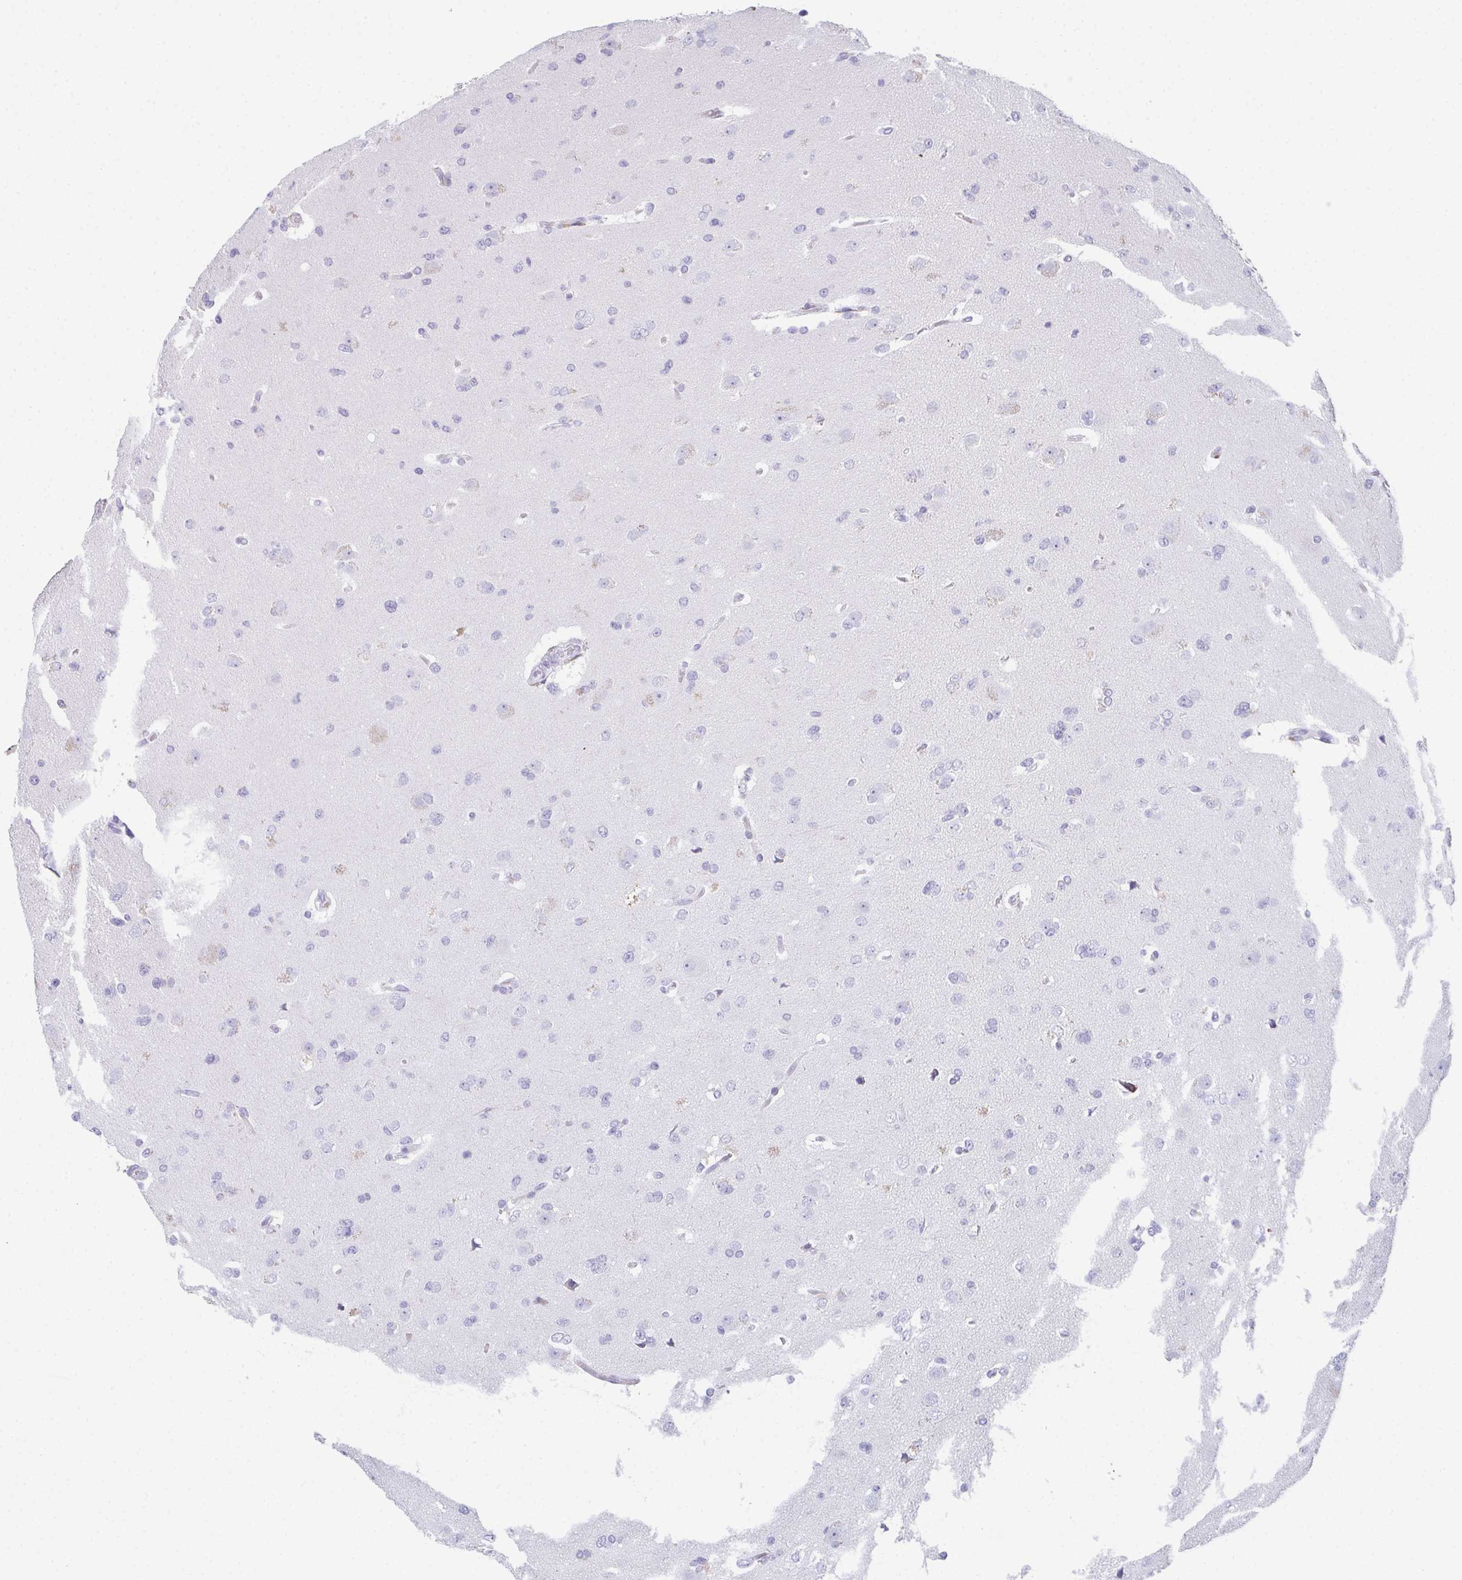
{"staining": {"intensity": "negative", "quantity": "none", "location": "none"}, "tissue": "glioma", "cell_type": "Tumor cells", "image_type": "cancer", "snomed": [{"axis": "morphology", "description": "Glioma, malignant, Low grade"}, {"axis": "topography", "description": "Brain"}], "caption": "DAB immunohistochemical staining of low-grade glioma (malignant) exhibits no significant staining in tumor cells.", "gene": "TEX19", "patient": {"sex": "female", "age": 55}}